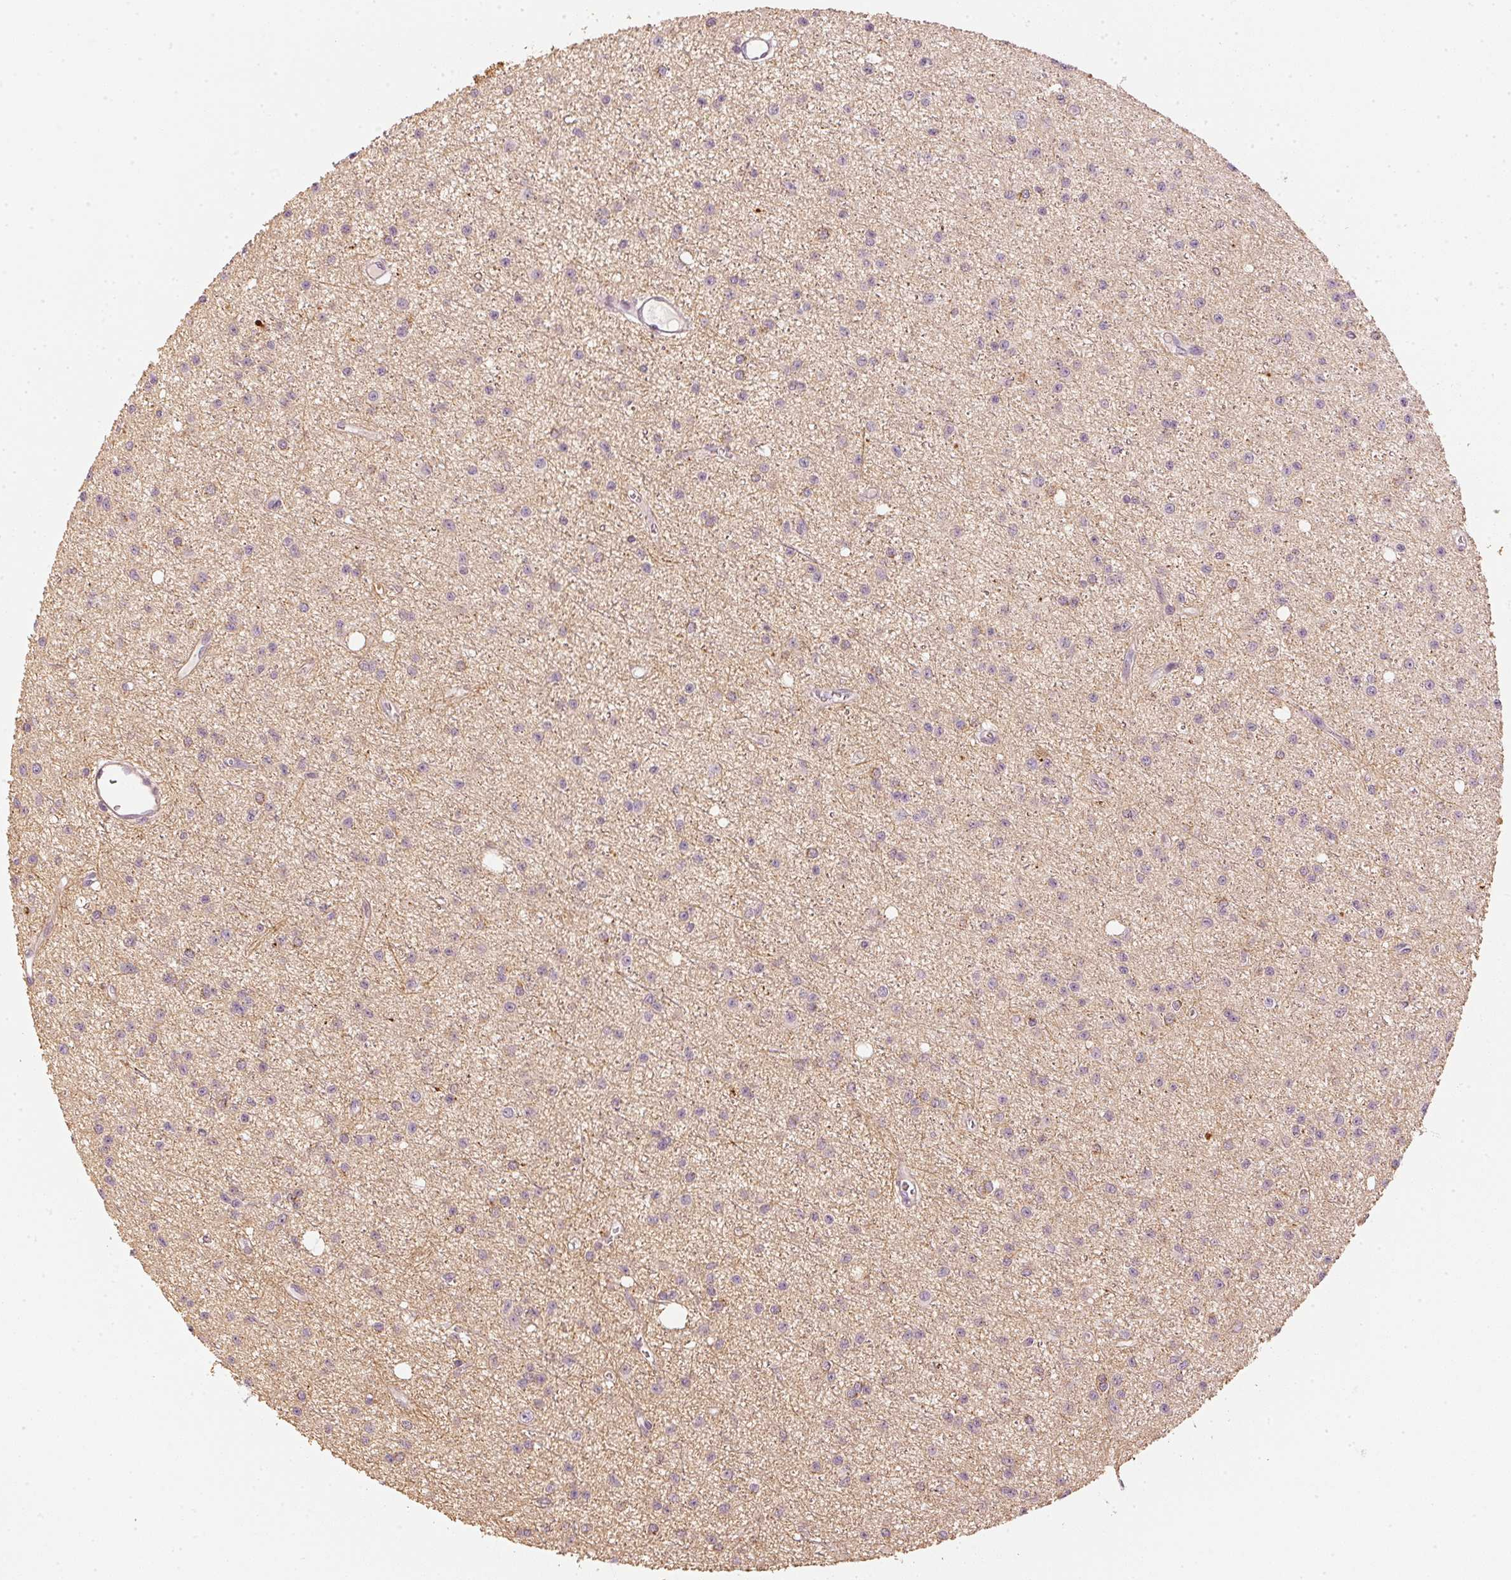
{"staining": {"intensity": "negative", "quantity": "none", "location": "none"}, "tissue": "glioma", "cell_type": "Tumor cells", "image_type": "cancer", "snomed": [{"axis": "morphology", "description": "Glioma, malignant, Low grade"}, {"axis": "topography", "description": "Brain"}], "caption": "IHC micrograph of malignant glioma (low-grade) stained for a protein (brown), which shows no staining in tumor cells.", "gene": "APLP1", "patient": {"sex": "male", "age": 27}}